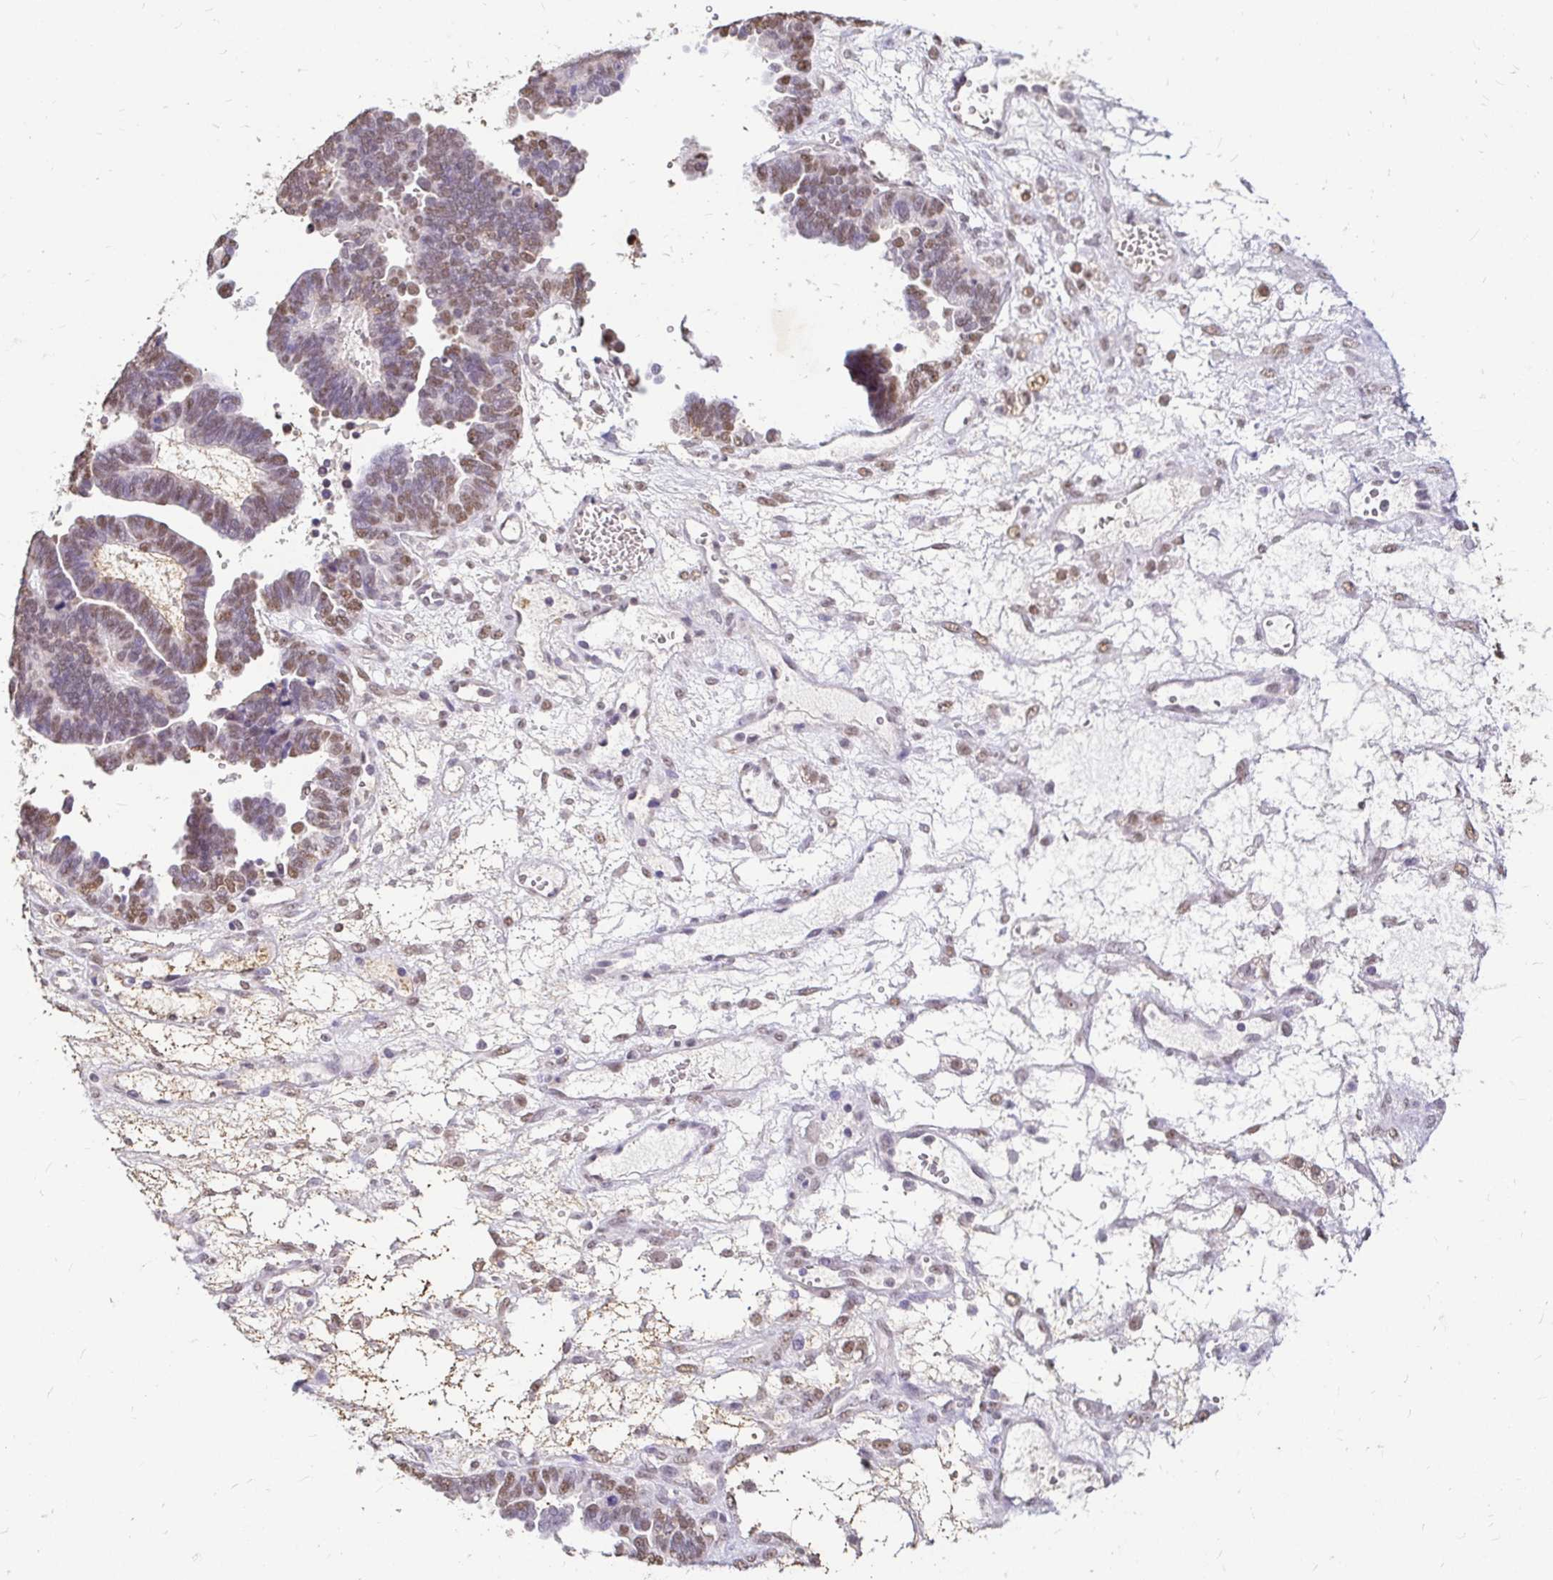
{"staining": {"intensity": "moderate", "quantity": "25%-75%", "location": "nuclear"}, "tissue": "ovarian cancer", "cell_type": "Tumor cells", "image_type": "cancer", "snomed": [{"axis": "morphology", "description": "Cystadenocarcinoma, serous, NOS"}, {"axis": "topography", "description": "Ovary"}], "caption": "Human serous cystadenocarcinoma (ovarian) stained with a brown dye demonstrates moderate nuclear positive staining in about 25%-75% of tumor cells.", "gene": "RIMS4", "patient": {"sex": "female", "age": 51}}